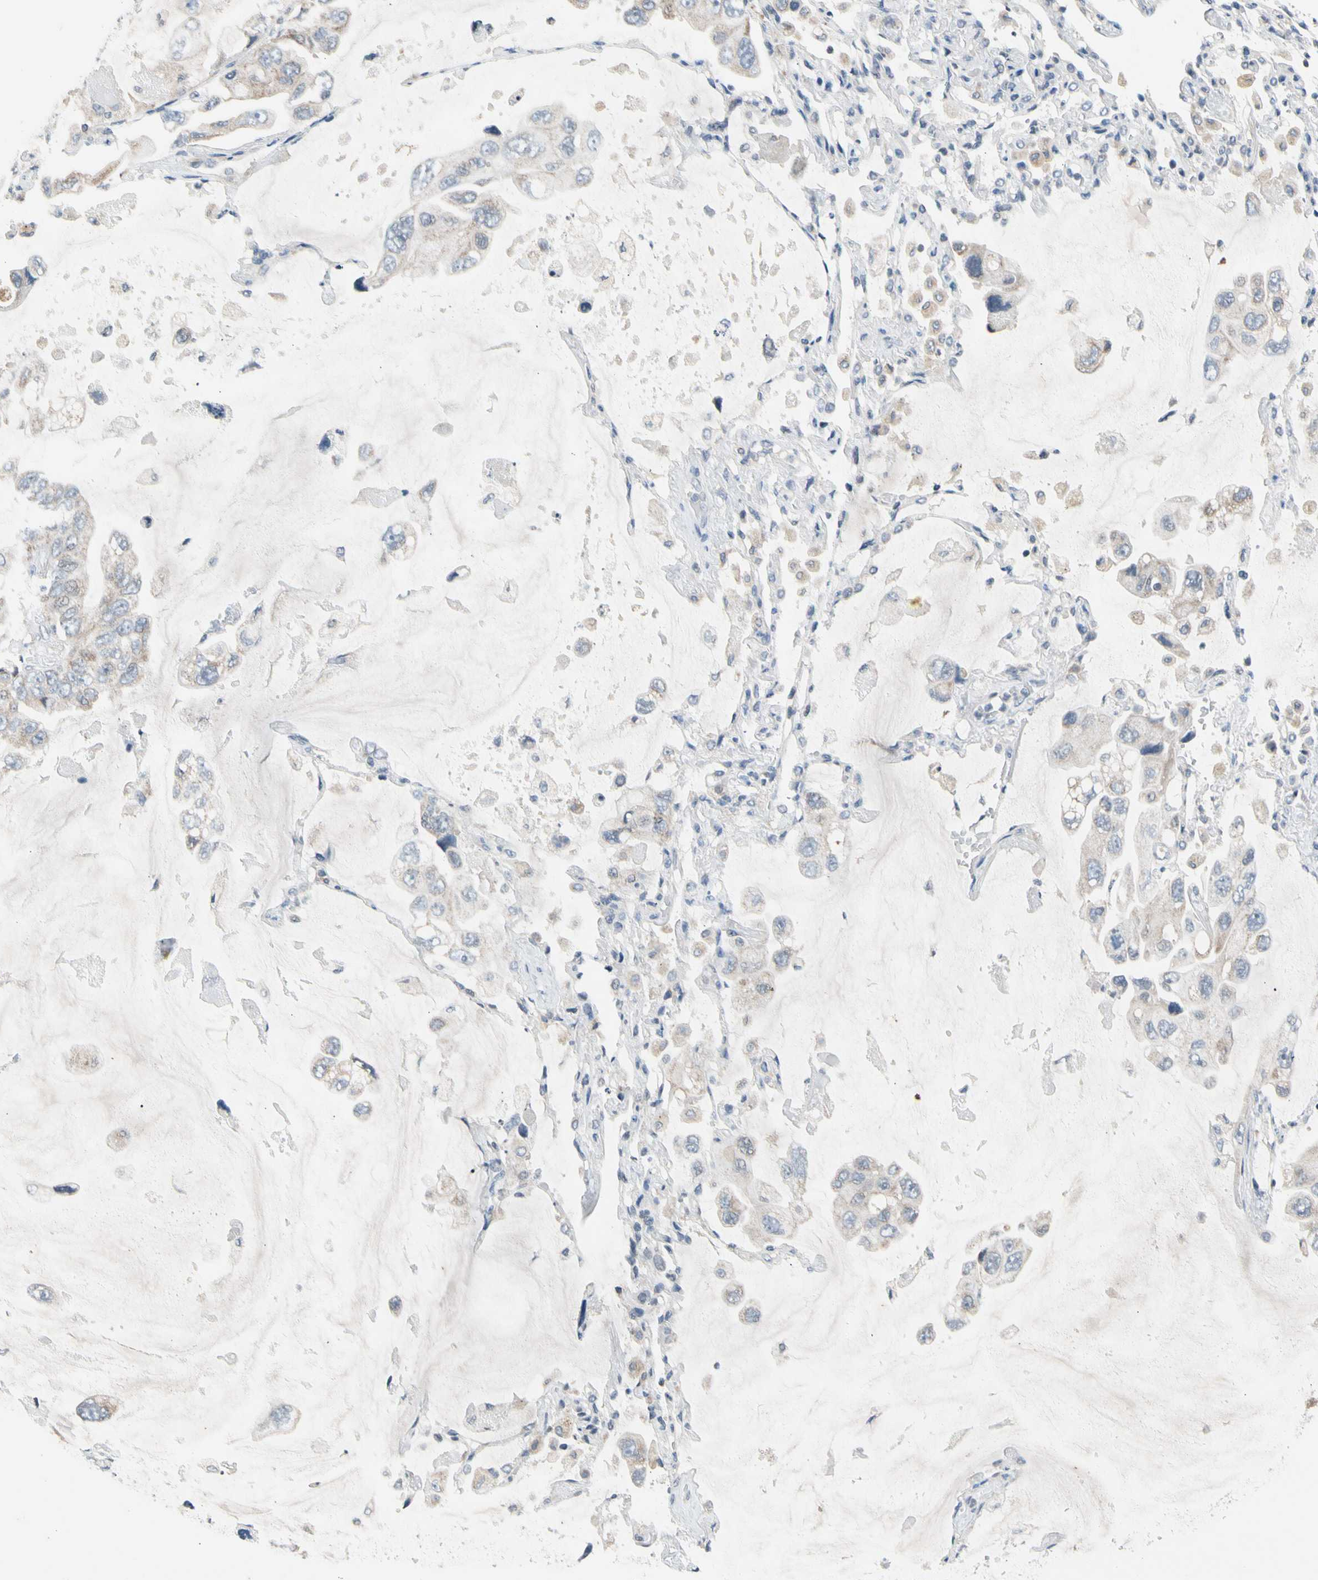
{"staining": {"intensity": "negative", "quantity": "none", "location": "none"}, "tissue": "lung cancer", "cell_type": "Tumor cells", "image_type": "cancer", "snomed": [{"axis": "morphology", "description": "Squamous cell carcinoma, NOS"}, {"axis": "topography", "description": "Lung"}], "caption": "A micrograph of lung cancer stained for a protein demonstrates no brown staining in tumor cells. (DAB IHC with hematoxylin counter stain).", "gene": "SOX30", "patient": {"sex": "female", "age": 73}}